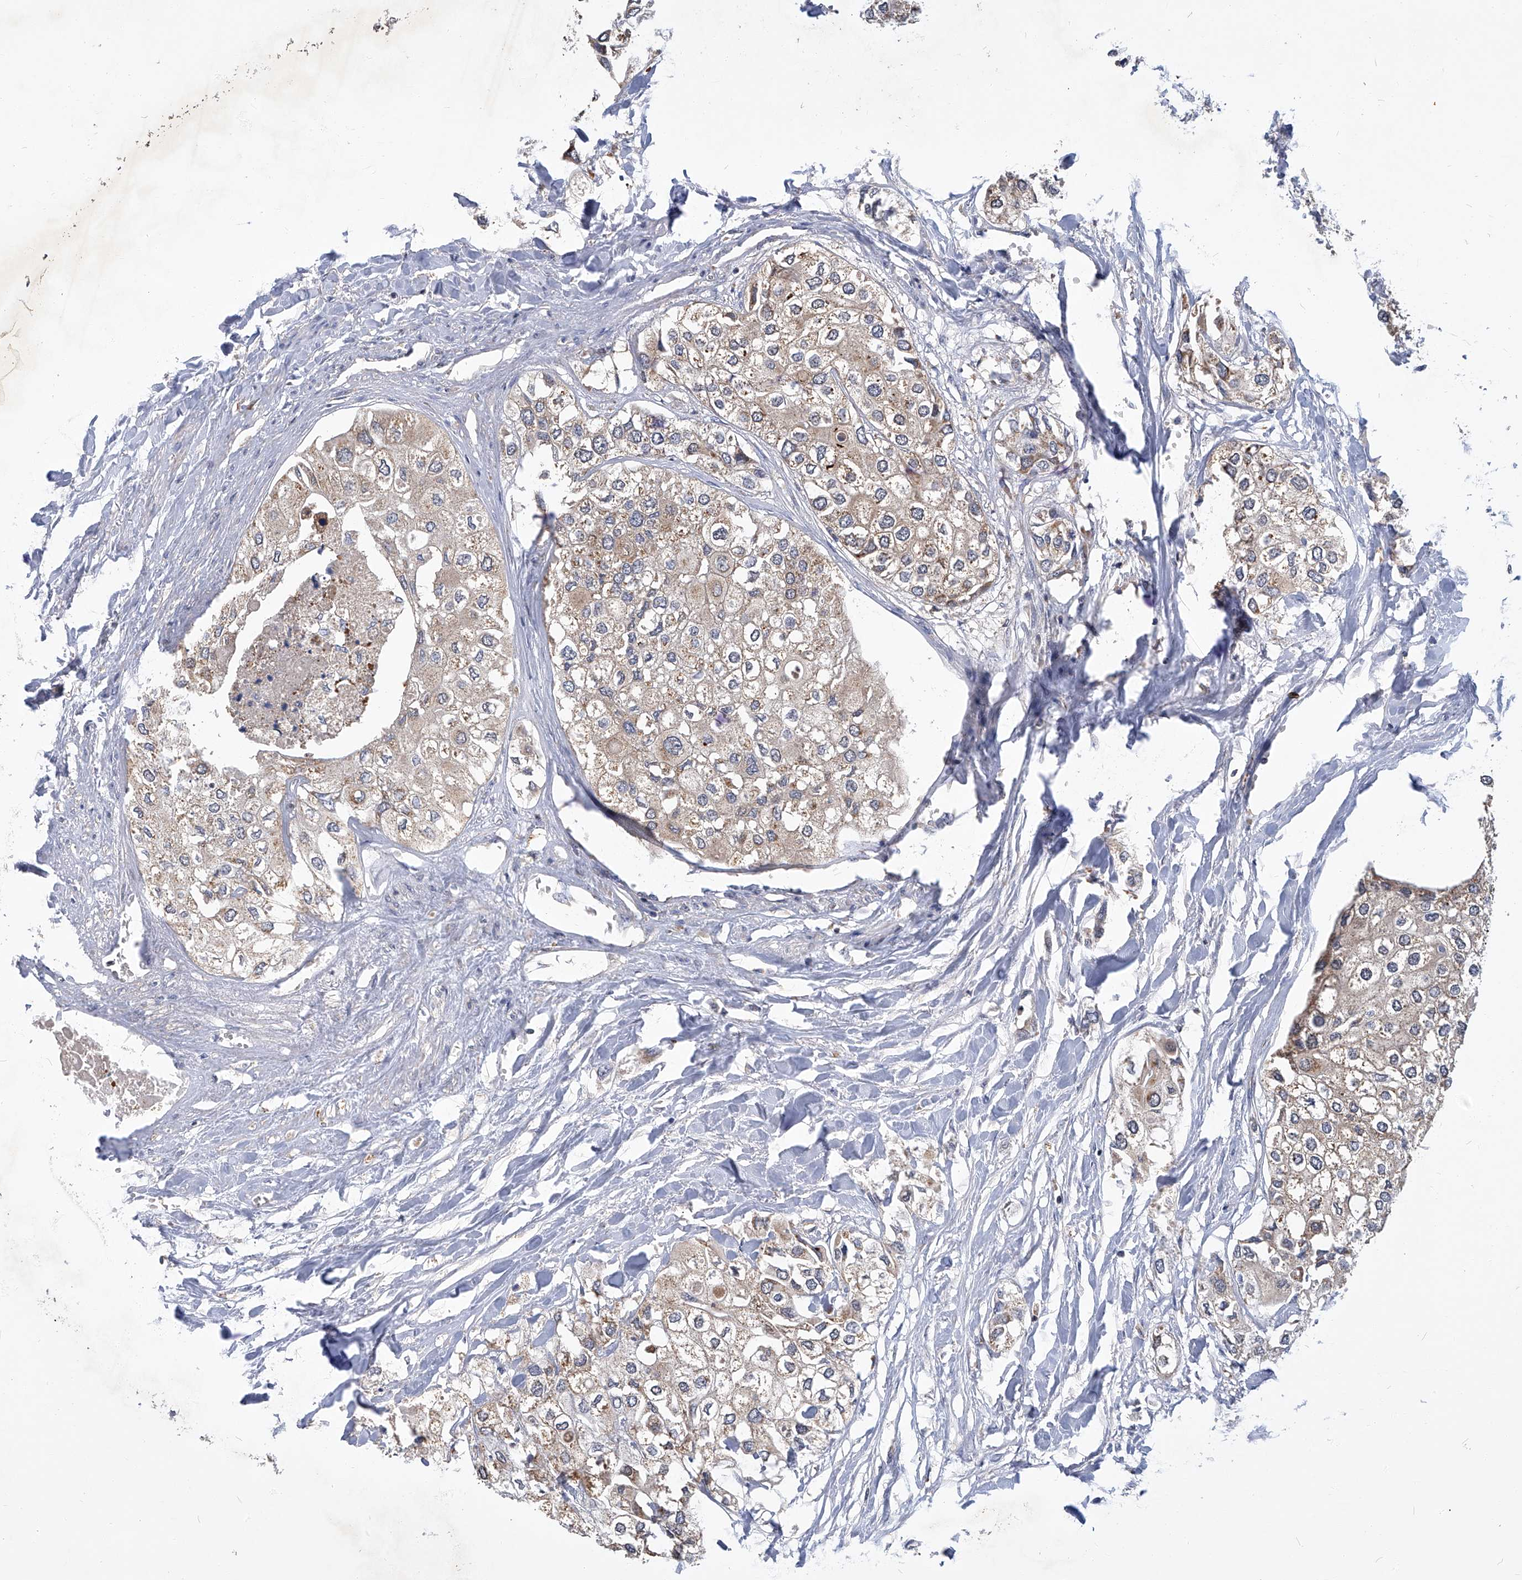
{"staining": {"intensity": "weak", "quantity": "25%-75%", "location": "cytoplasmic/membranous"}, "tissue": "urothelial cancer", "cell_type": "Tumor cells", "image_type": "cancer", "snomed": [{"axis": "morphology", "description": "Urothelial carcinoma, High grade"}, {"axis": "topography", "description": "Urinary bladder"}], "caption": "Tumor cells exhibit low levels of weak cytoplasmic/membranous expression in about 25%-75% of cells in high-grade urothelial carcinoma. (Brightfield microscopy of DAB IHC at high magnification).", "gene": "TNFRSF13B", "patient": {"sex": "male", "age": 64}}